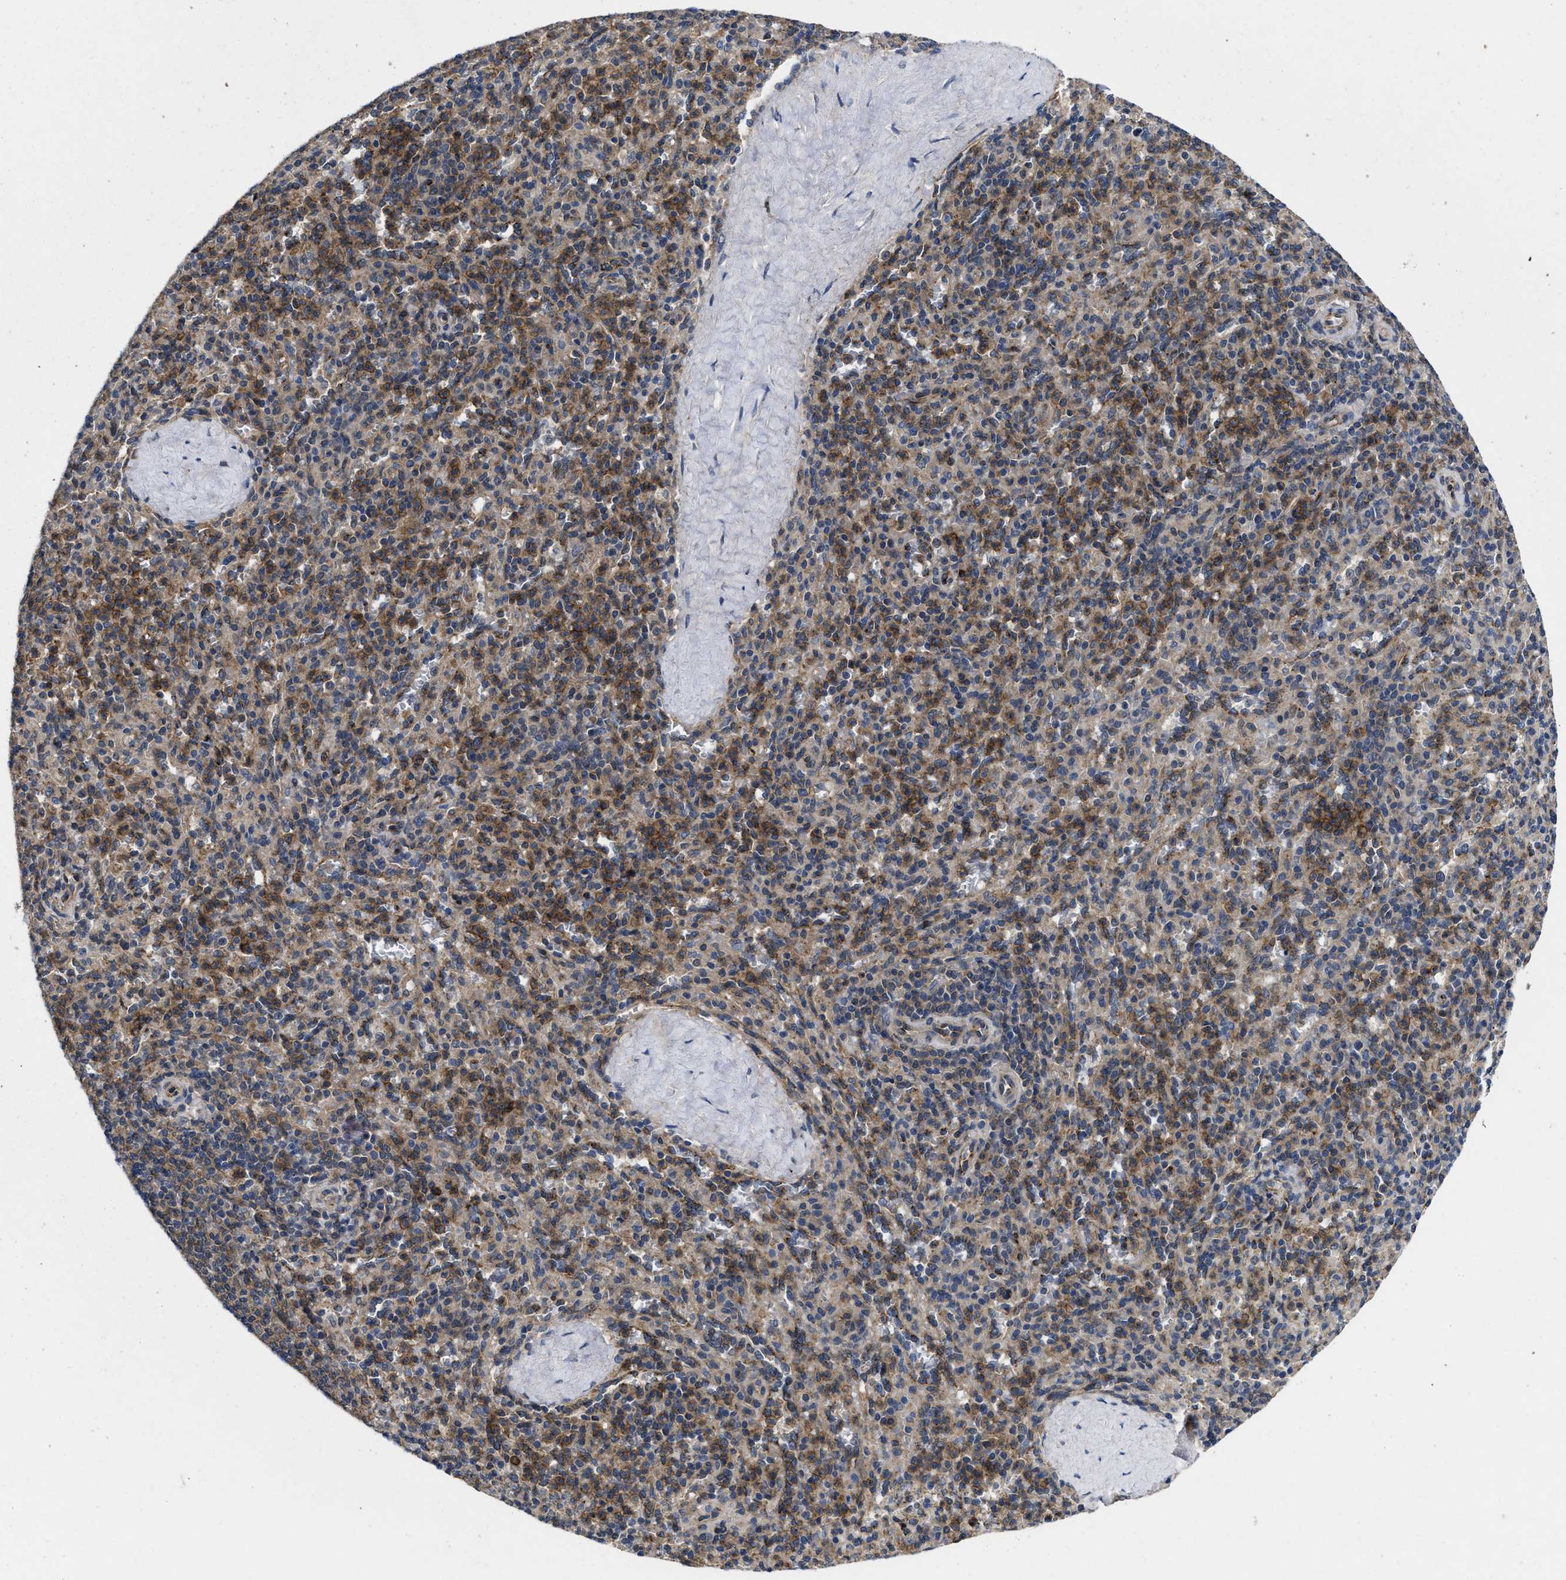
{"staining": {"intensity": "moderate", "quantity": "25%-75%", "location": "cytoplasmic/membranous"}, "tissue": "spleen", "cell_type": "Cells in red pulp", "image_type": "normal", "snomed": [{"axis": "morphology", "description": "Normal tissue, NOS"}, {"axis": "topography", "description": "Spleen"}], "caption": "High-power microscopy captured an immunohistochemistry histopathology image of normal spleen, revealing moderate cytoplasmic/membranous positivity in approximately 25%-75% of cells in red pulp.", "gene": "PKD2", "patient": {"sex": "male", "age": 36}}